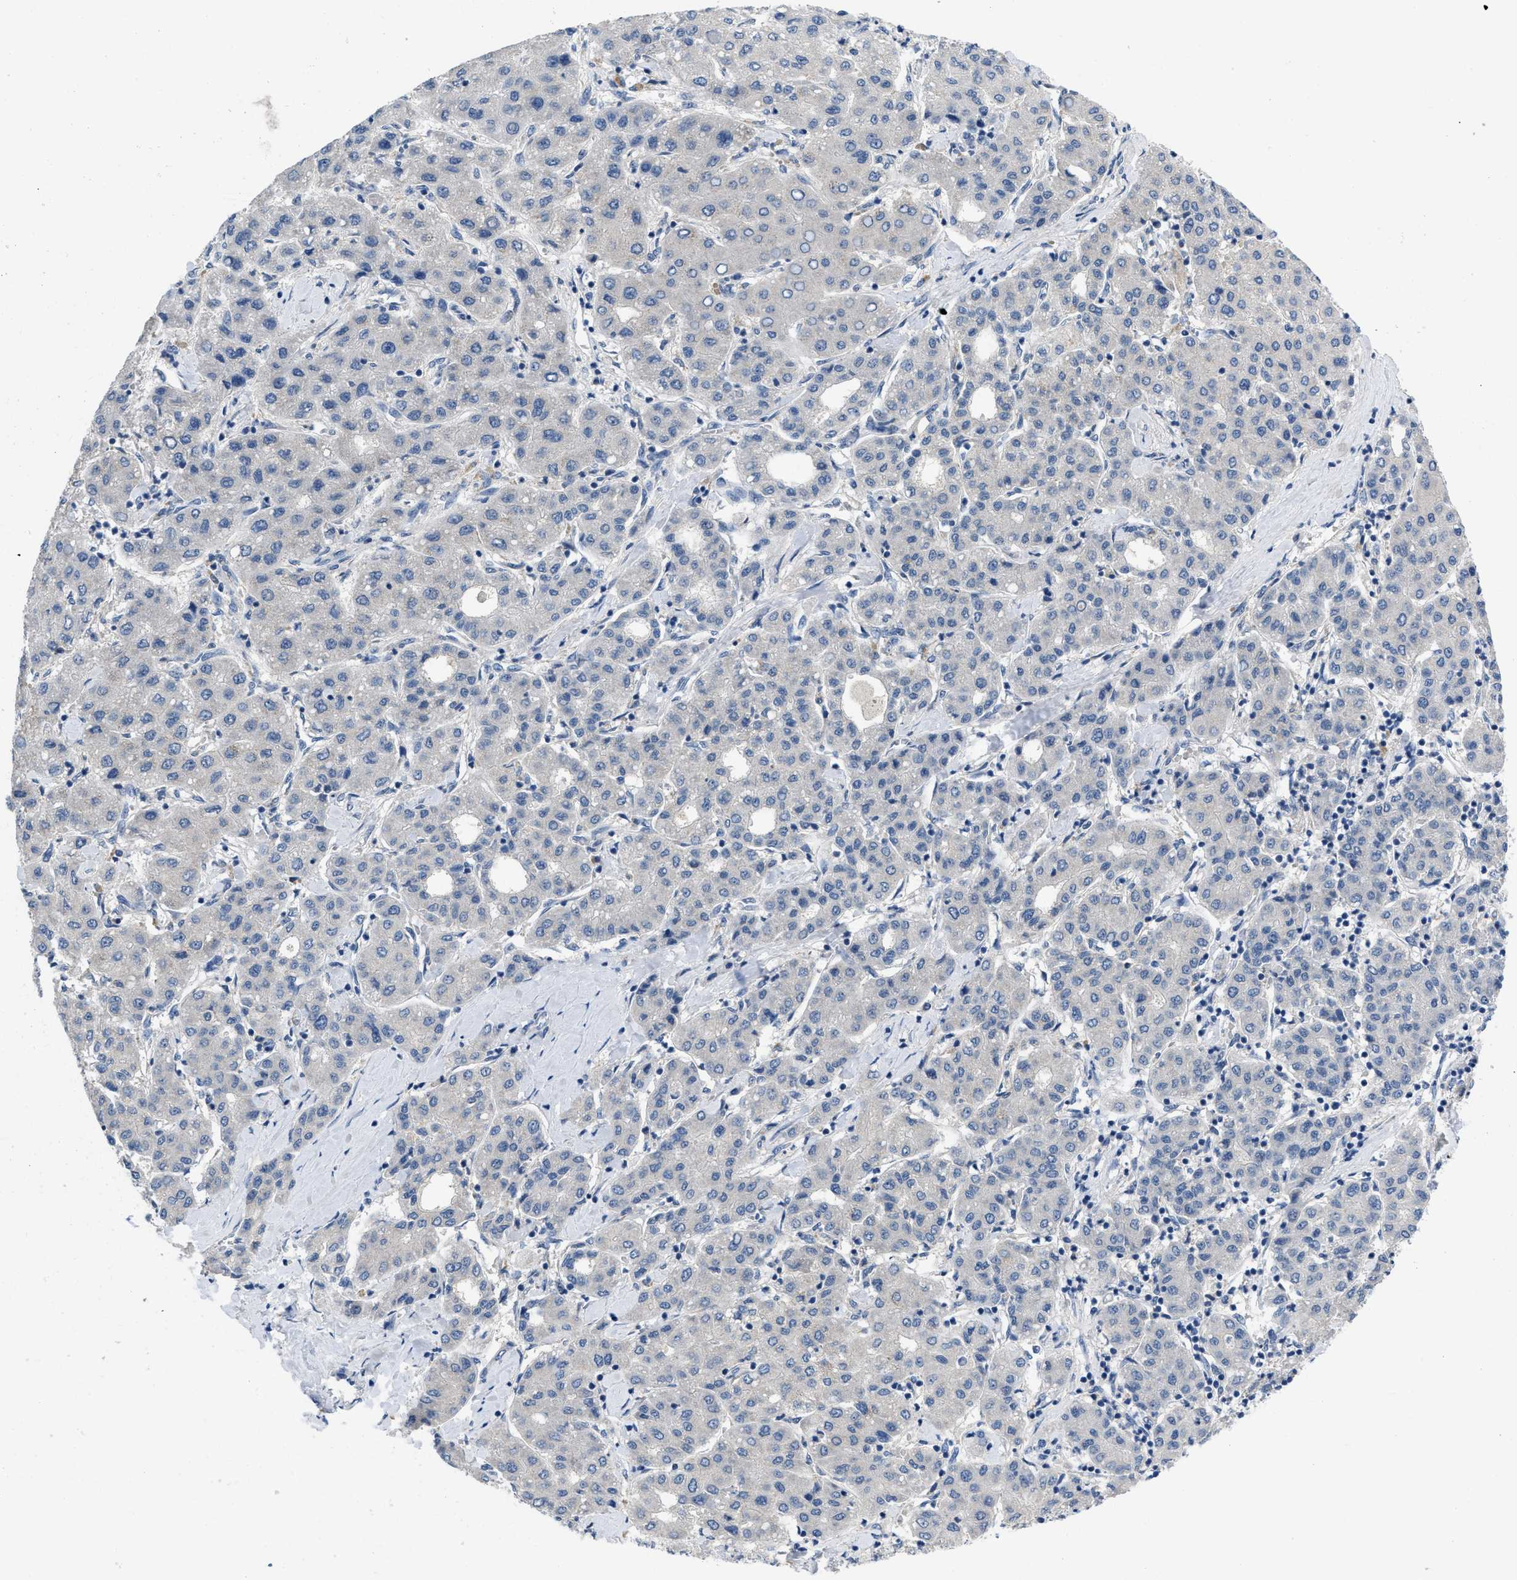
{"staining": {"intensity": "negative", "quantity": "none", "location": "none"}, "tissue": "liver cancer", "cell_type": "Tumor cells", "image_type": "cancer", "snomed": [{"axis": "morphology", "description": "Carcinoma, Hepatocellular, NOS"}, {"axis": "topography", "description": "Liver"}], "caption": "Protein analysis of liver hepatocellular carcinoma demonstrates no significant staining in tumor cells.", "gene": "PYY", "patient": {"sex": "male", "age": 65}}